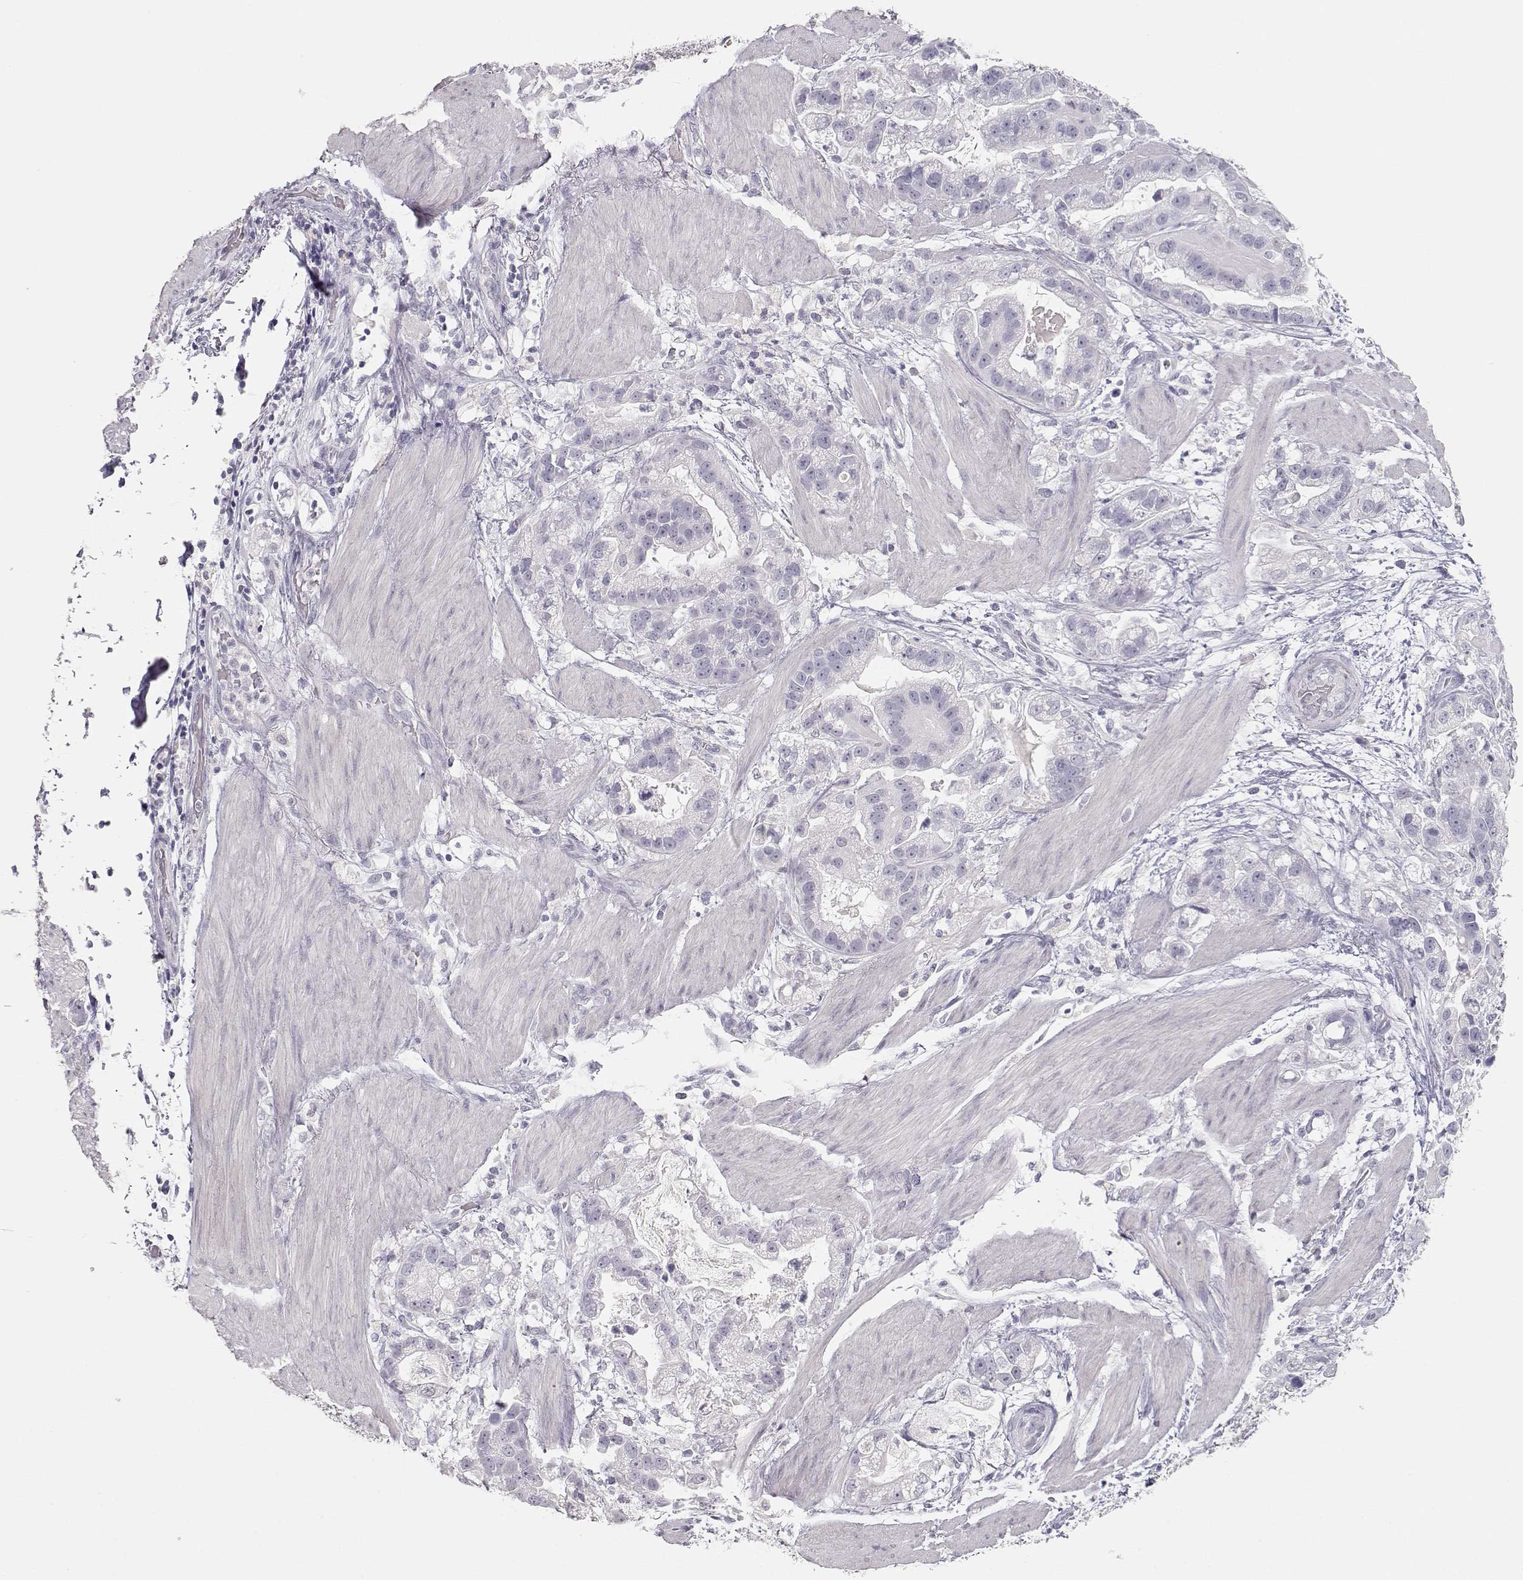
{"staining": {"intensity": "negative", "quantity": "none", "location": "none"}, "tissue": "stomach cancer", "cell_type": "Tumor cells", "image_type": "cancer", "snomed": [{"axis": "morphology", "description": "Adenocarcinoma, NOS"}, {"axis": "topography", "description": "Stomach"}], "caption": "Stomach cancer (adenocarcinoma) stained for a protein using IHC demonstrates no positivity tumor cells.", "gene": "TKTL1", "patient": {"sex": "male", "age": 59}}